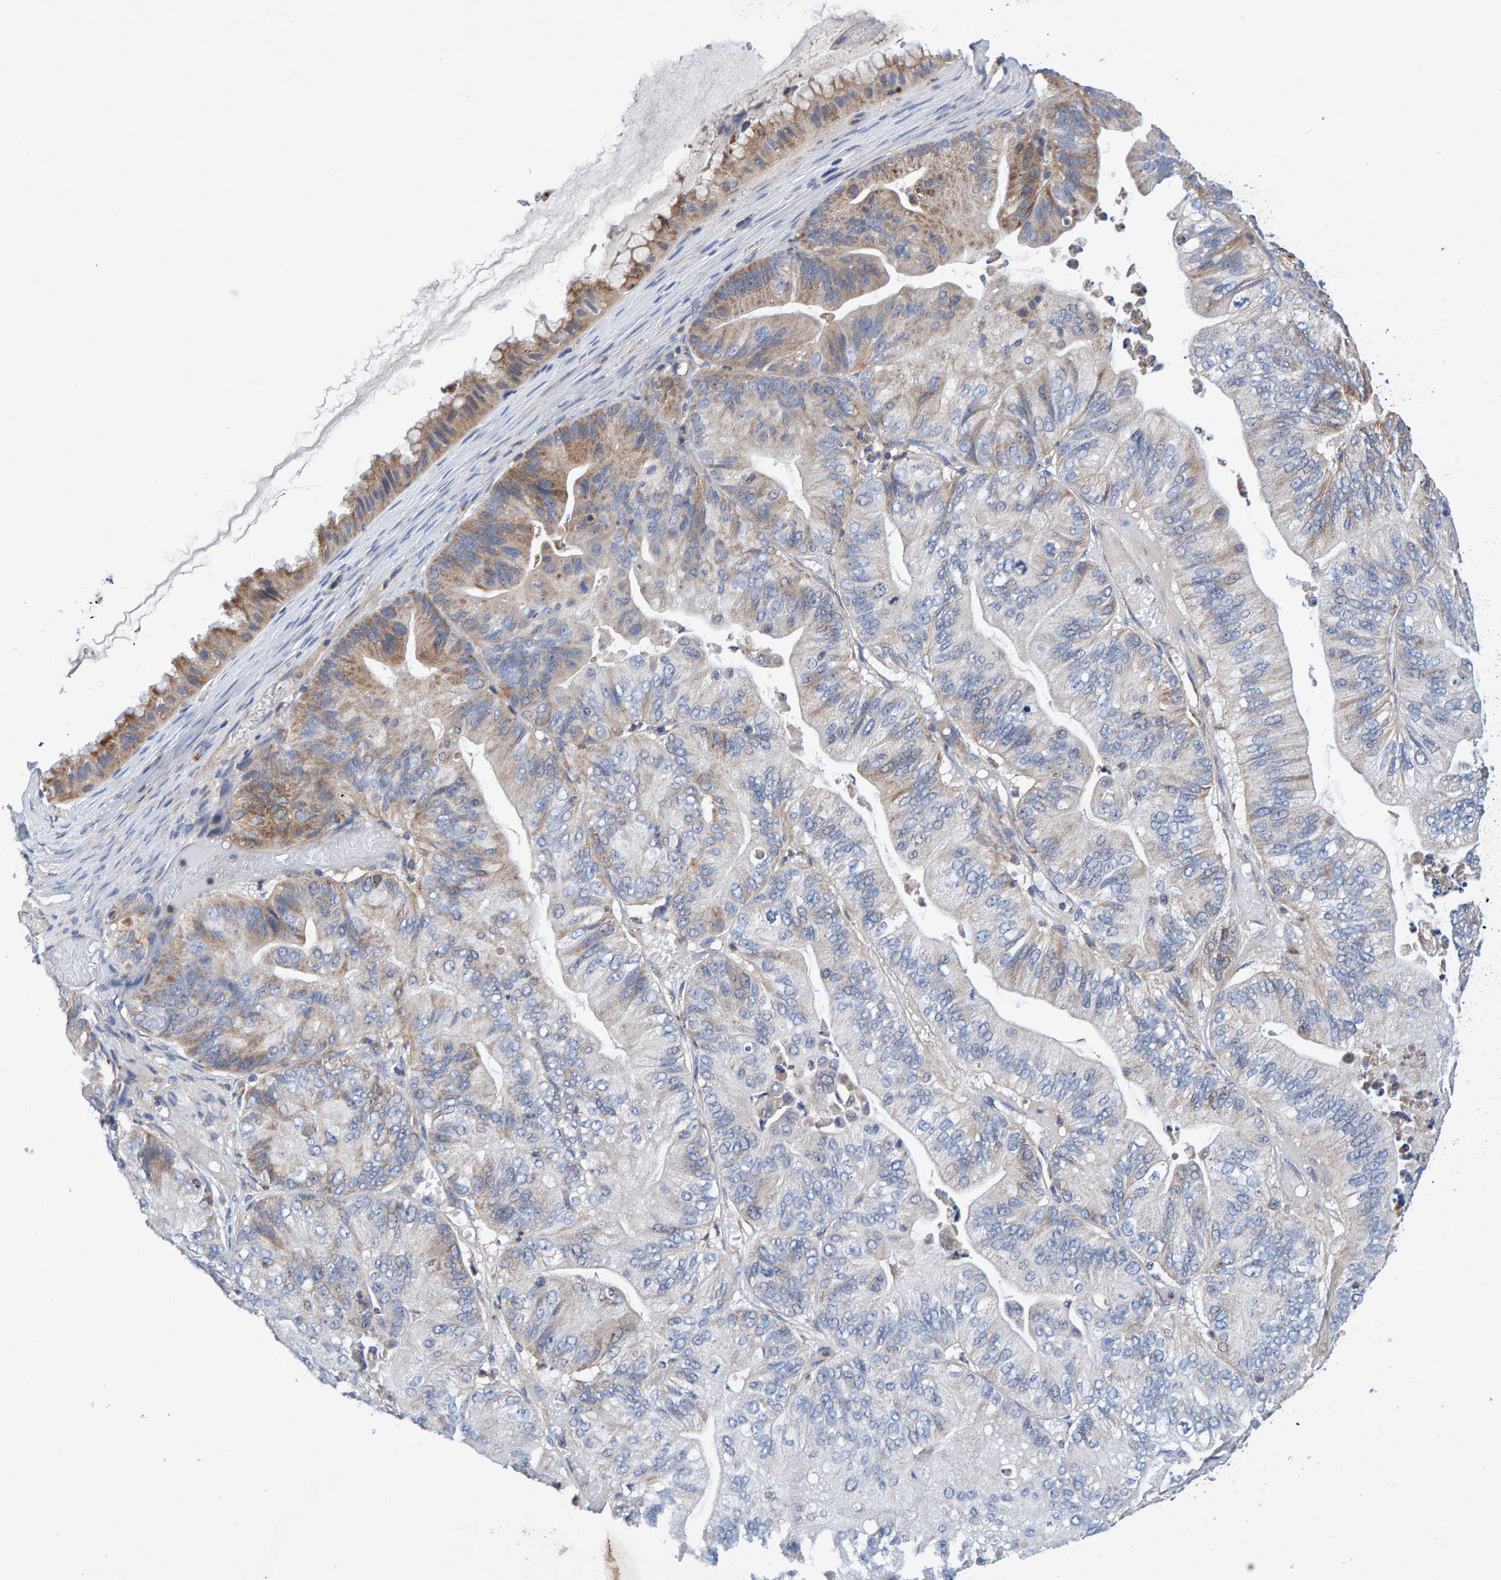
{"staining": {"intensity": "moderate", "quantity": "25%-75%", "location": "cytoplasmic/membranous"}, "tissue": "ovarian cancer", "cell_type": "Tumor cells", "image_type": "cancer", "snomed": [{"axis": "morphology", "description": "Cystadenocarcinoma, mucinous, NOS"}, {"axis": "topography", "description": "Ovary"}], "caption": "Immunohistochemical staining of ovarian mucinous cystadenocarcinoma exhibits medium levels of moderate cytoplasmic/membranous staining in about 25%-75% of tumor cells.", "gene": "EFR3A", "patient": {"sex": "female", "age": 61}}